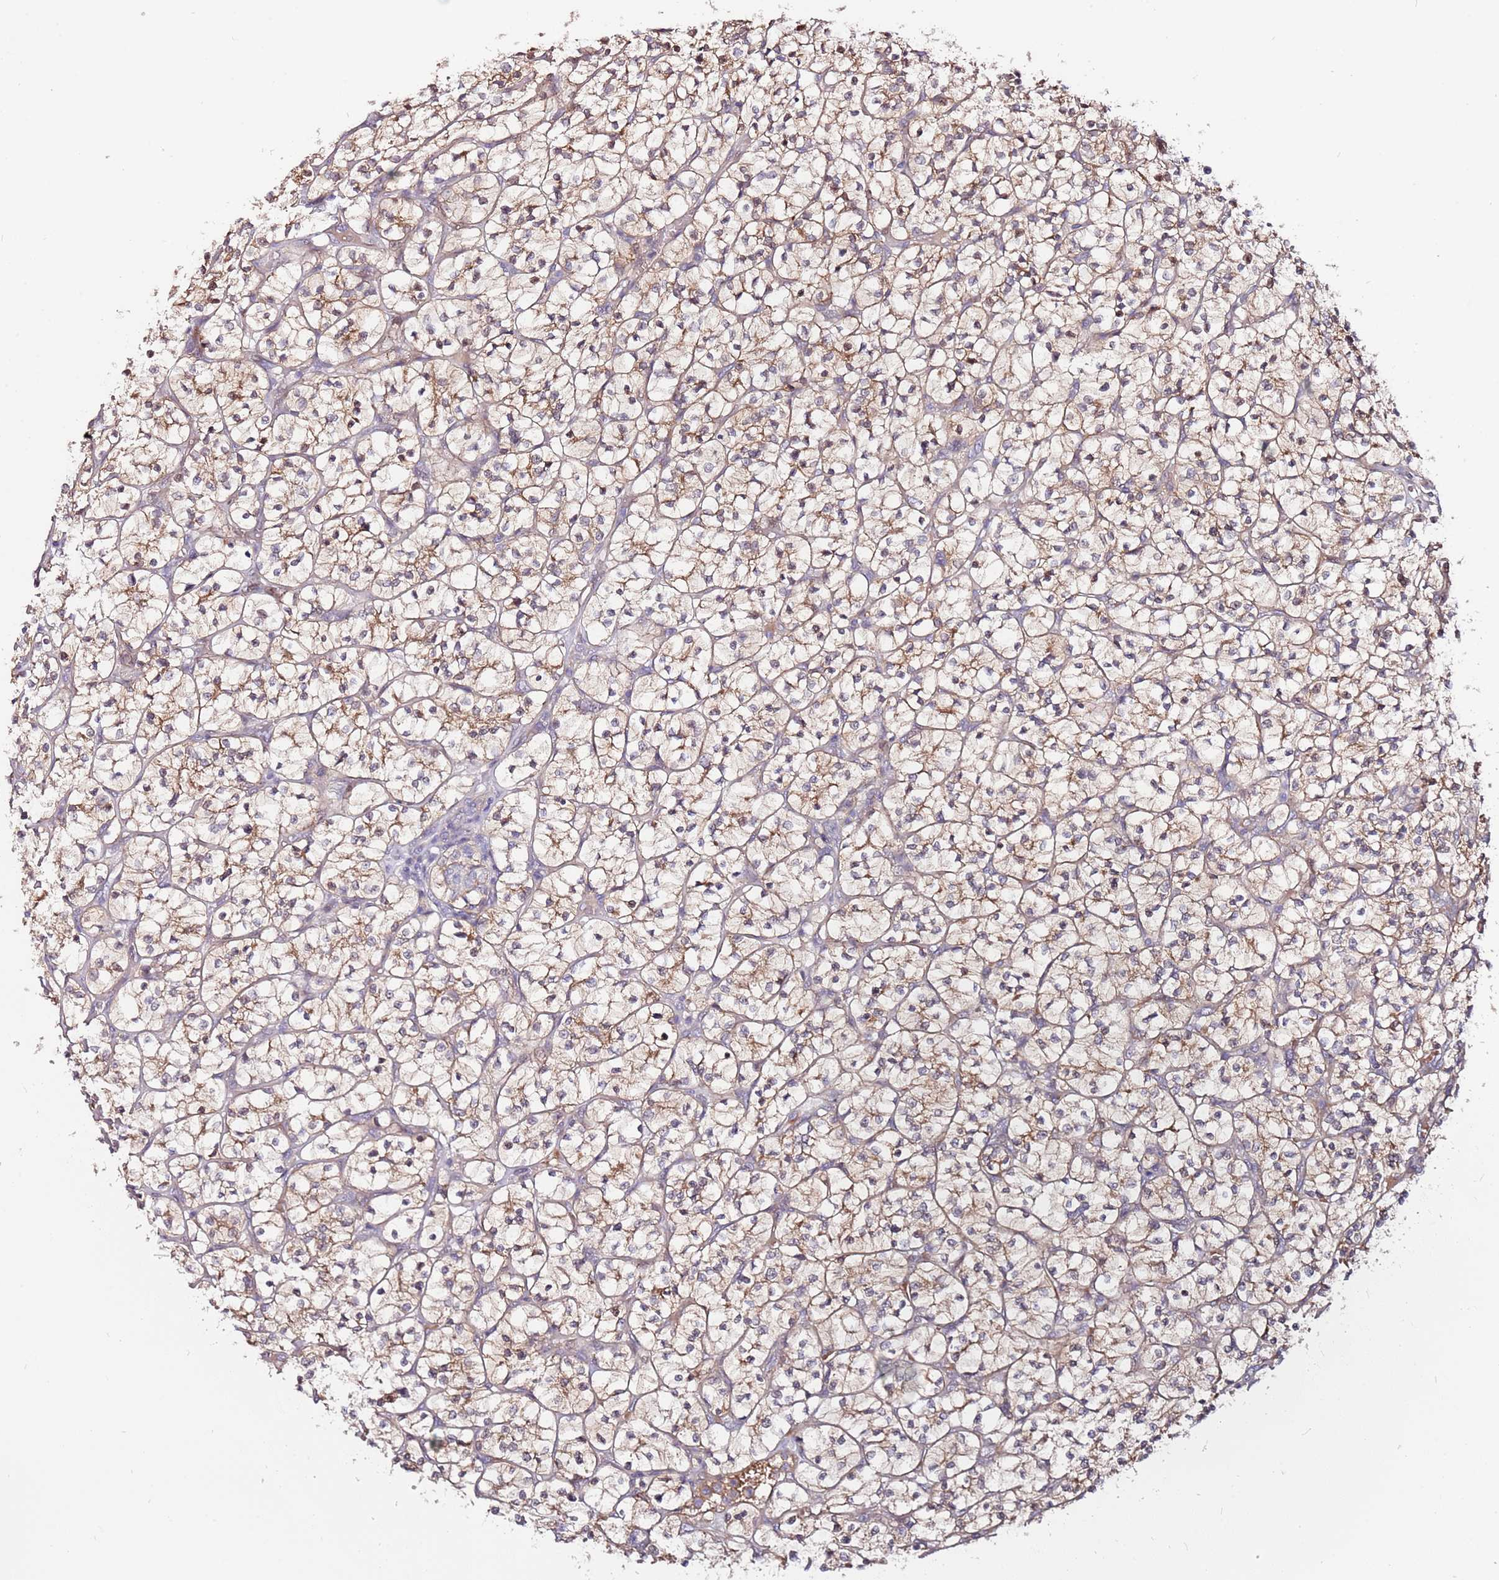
{"staining": {"intensity": "moderate", "quantity": "25%-75%", "location": "cytoplasmic/membranous"}, "tissue": "renal cancer", "cell_type": "Tumor cells", "image_type": "cancer", "snomed": [{"axis": "morphology", "description": "Adenocarcinoma, NOS"}, {"axis": "topography", "description": "Kidney"}], "caption": "A brown stain shows moderate cytoplasmic/membranous staining of a protein in human renal adenocarcinoma tumor cells.", "gene": "MTG2", "patient": {"sex": "female", "age": 64}}